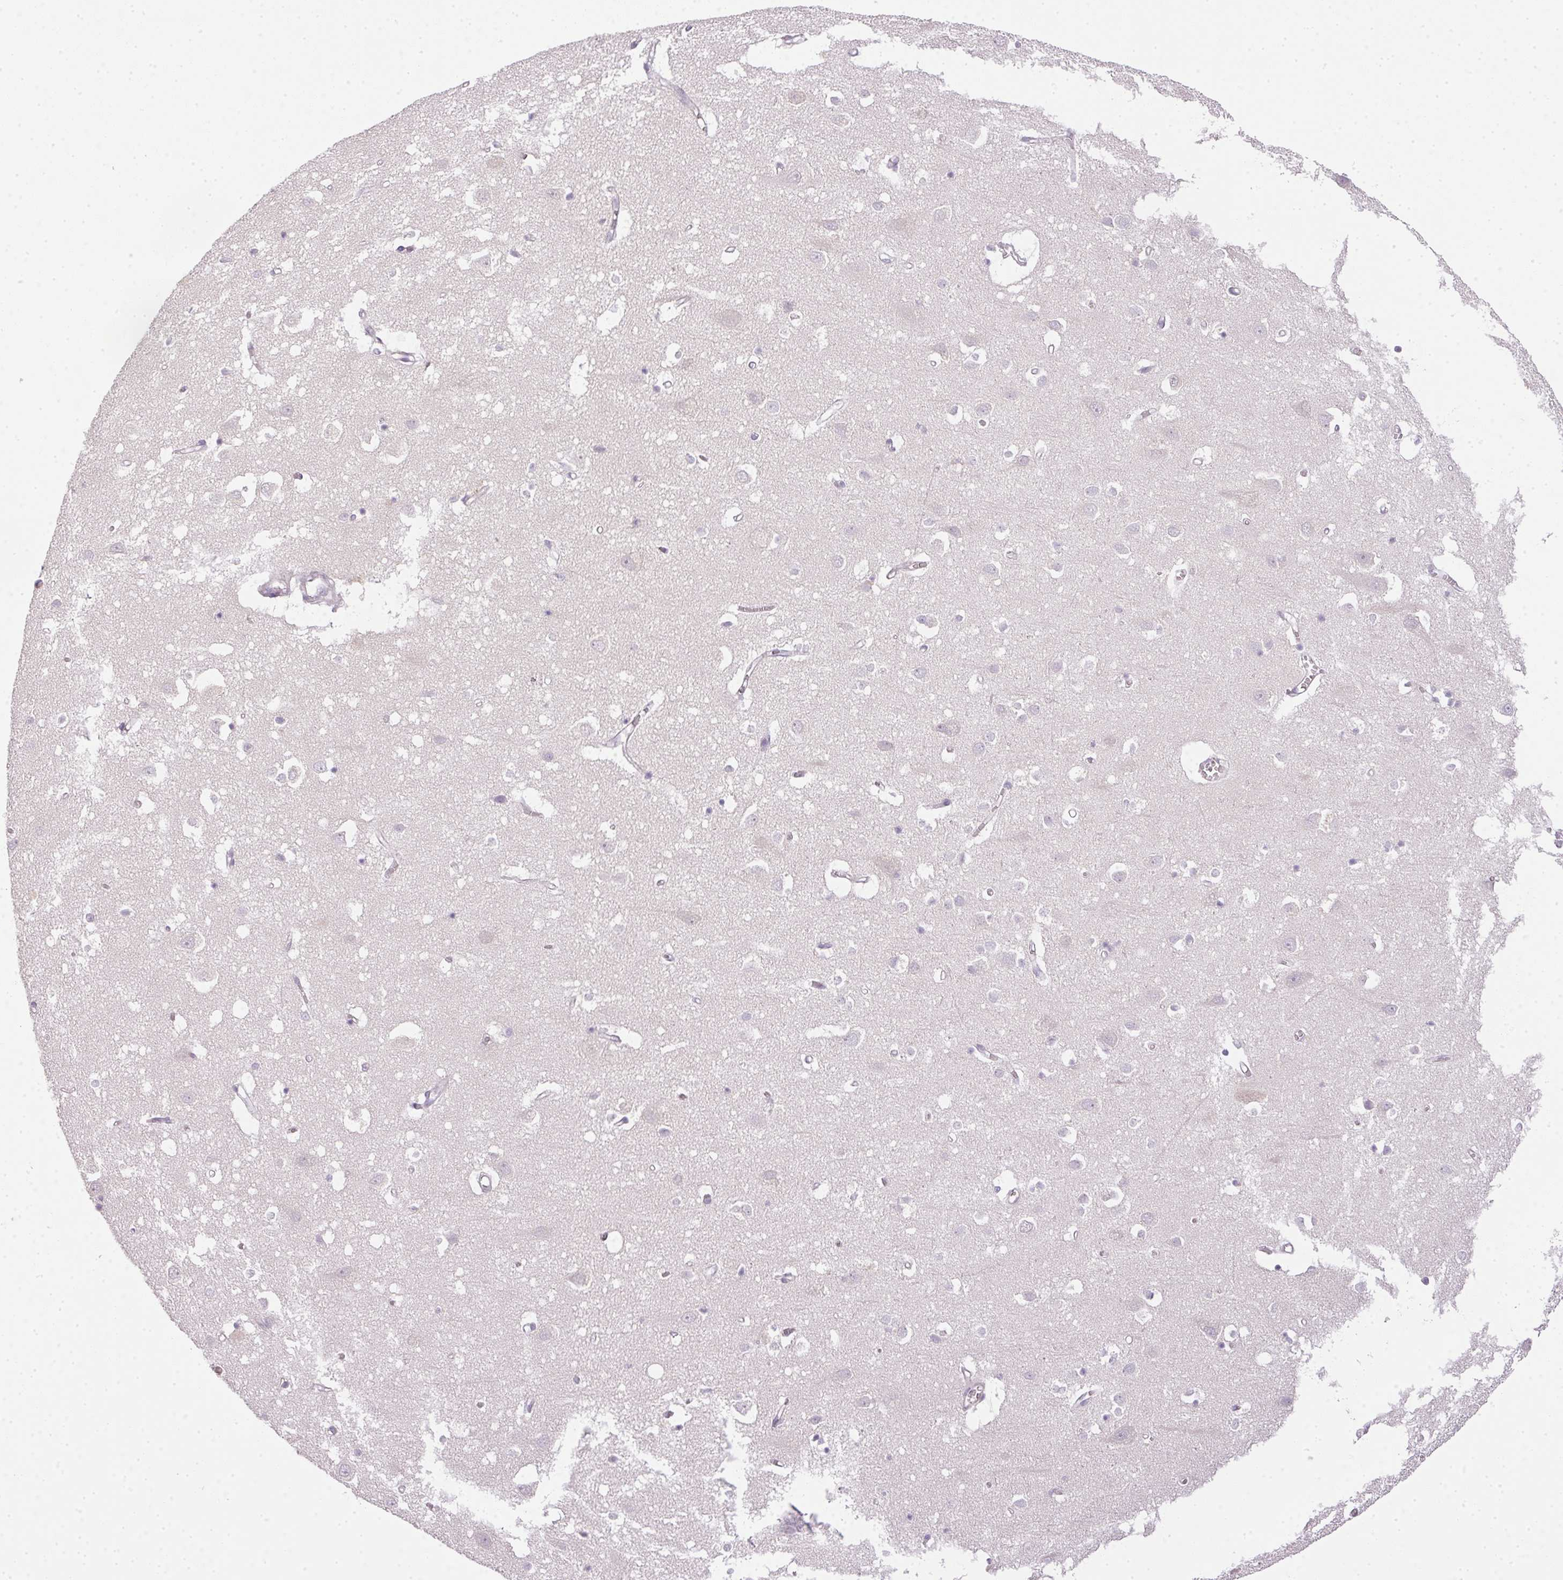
{"staining": {"intensity": "negative", "quantity": "none", "location": "none"}, "tissue": "cerebral cortex", "cell_type": "Endothelial cells", "image_type": "normal", "snomed": [{"axis": "morphology", "description": "Normal tissue, NOS"}, {"axis": "topography", "description": "Cerebral cortex"}], "caption": "An immunohistochemistry (IHC) histopathology image of normal cerebral cortex is shown. There is no staining in endothelial cells of cerebral cortex.", "gene": "RAX2", "patient": {"sex": "male", "age": 70}}